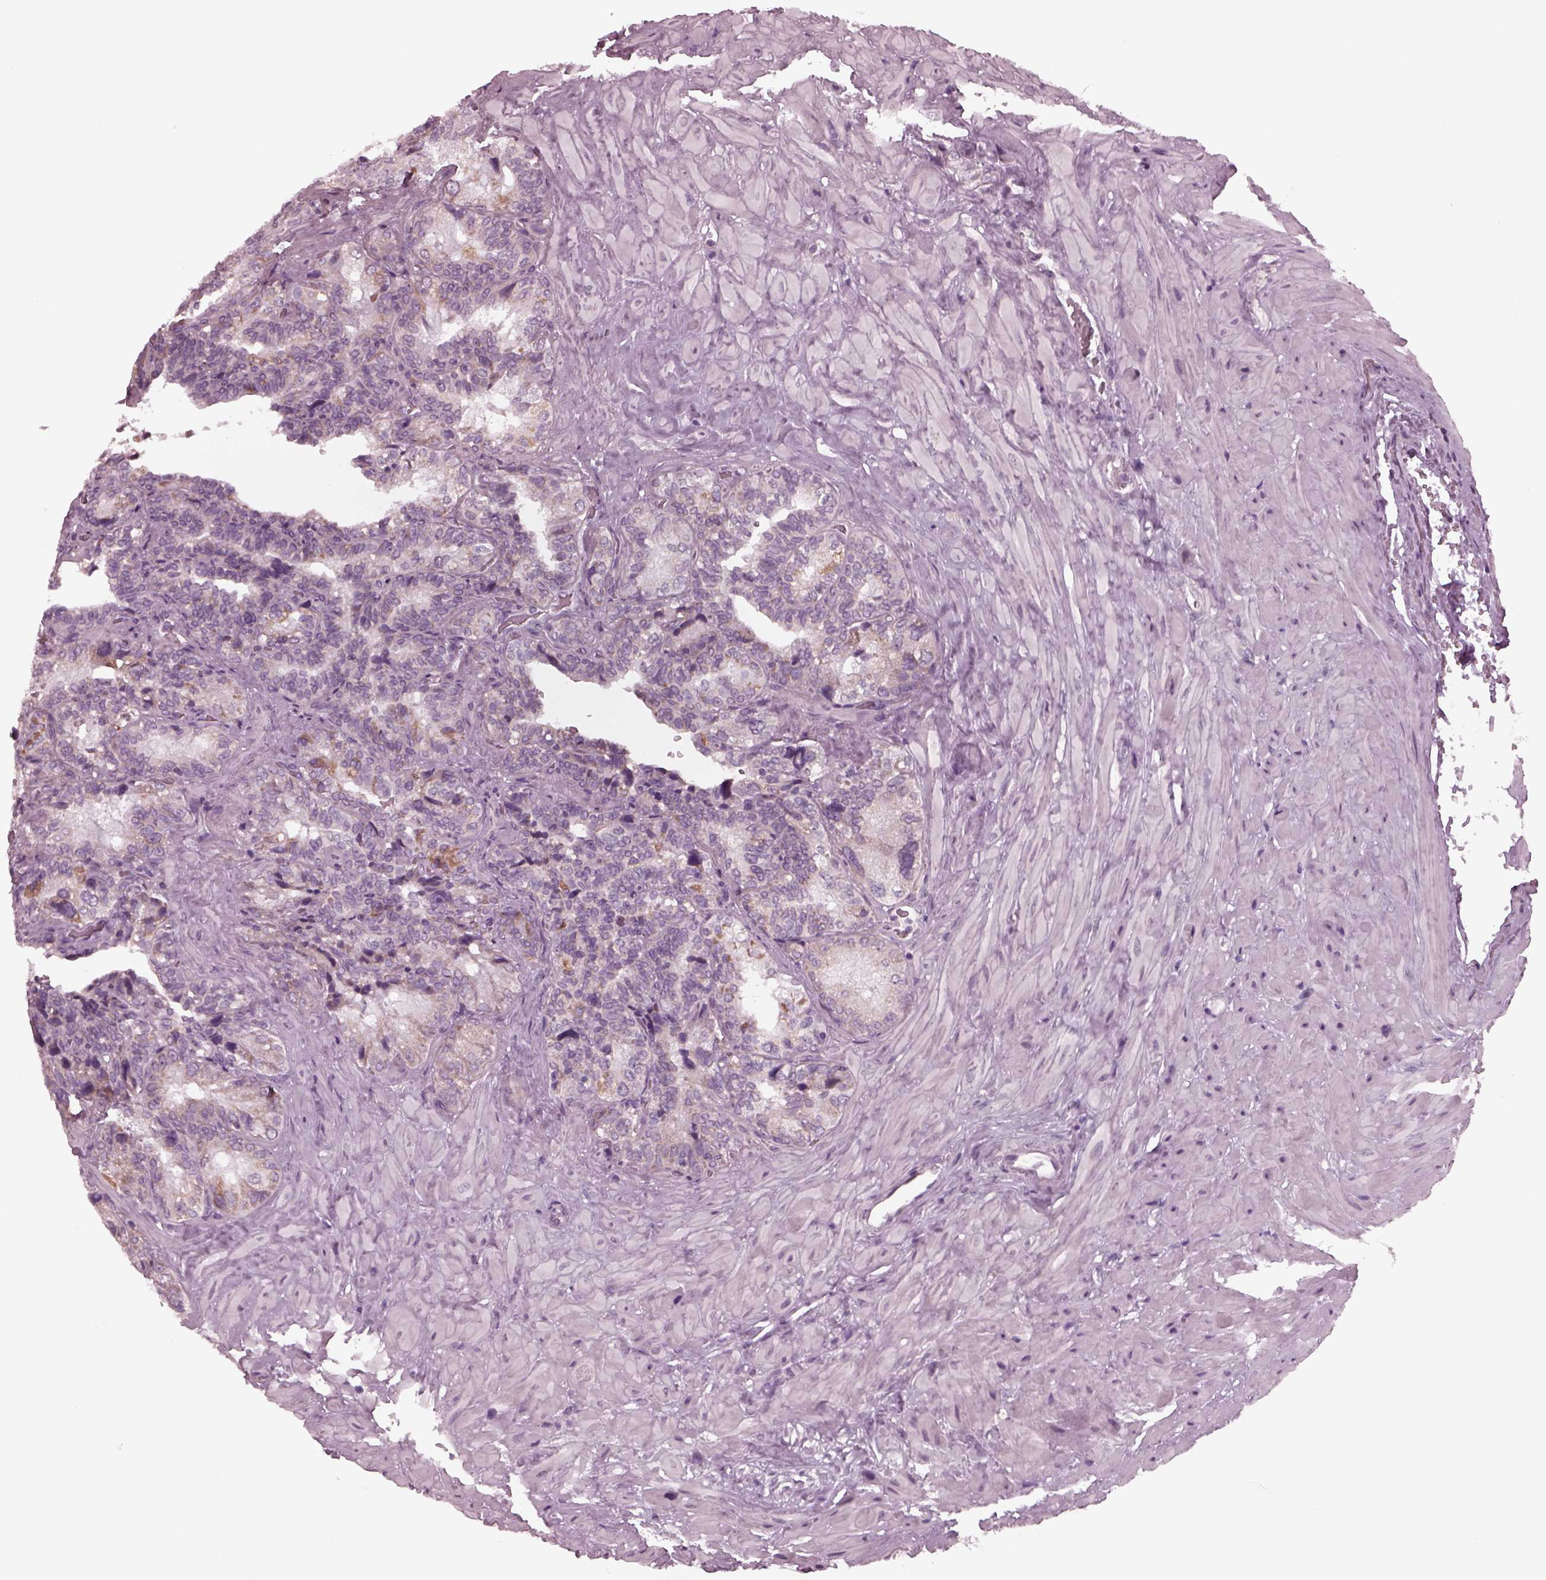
{"staining": {"intensity": "moderate", "quantity": "<25%", "location": "cytoplasmic/membranous"}, "tissue": "seminal vesicle", "cell_type": "Glandular cells", "image_type": "normal", "snomed": [{"axis": "morphology", "description": "Normal tissue, NOS"}, {"axis": "topography", "description": "Seminal veicle"}], "caption": "A histopathology image of human seminal vesicle stained for a protein exhibits moderate cytoplasmic/membranous brown staining in glandular cells. (DAB (3,3'-diaminobenzidine) = brown stain, brightfield microscopy at high magnification).", "gene": "CELSR3", "patient": {"sex": "male", "age": 69}}